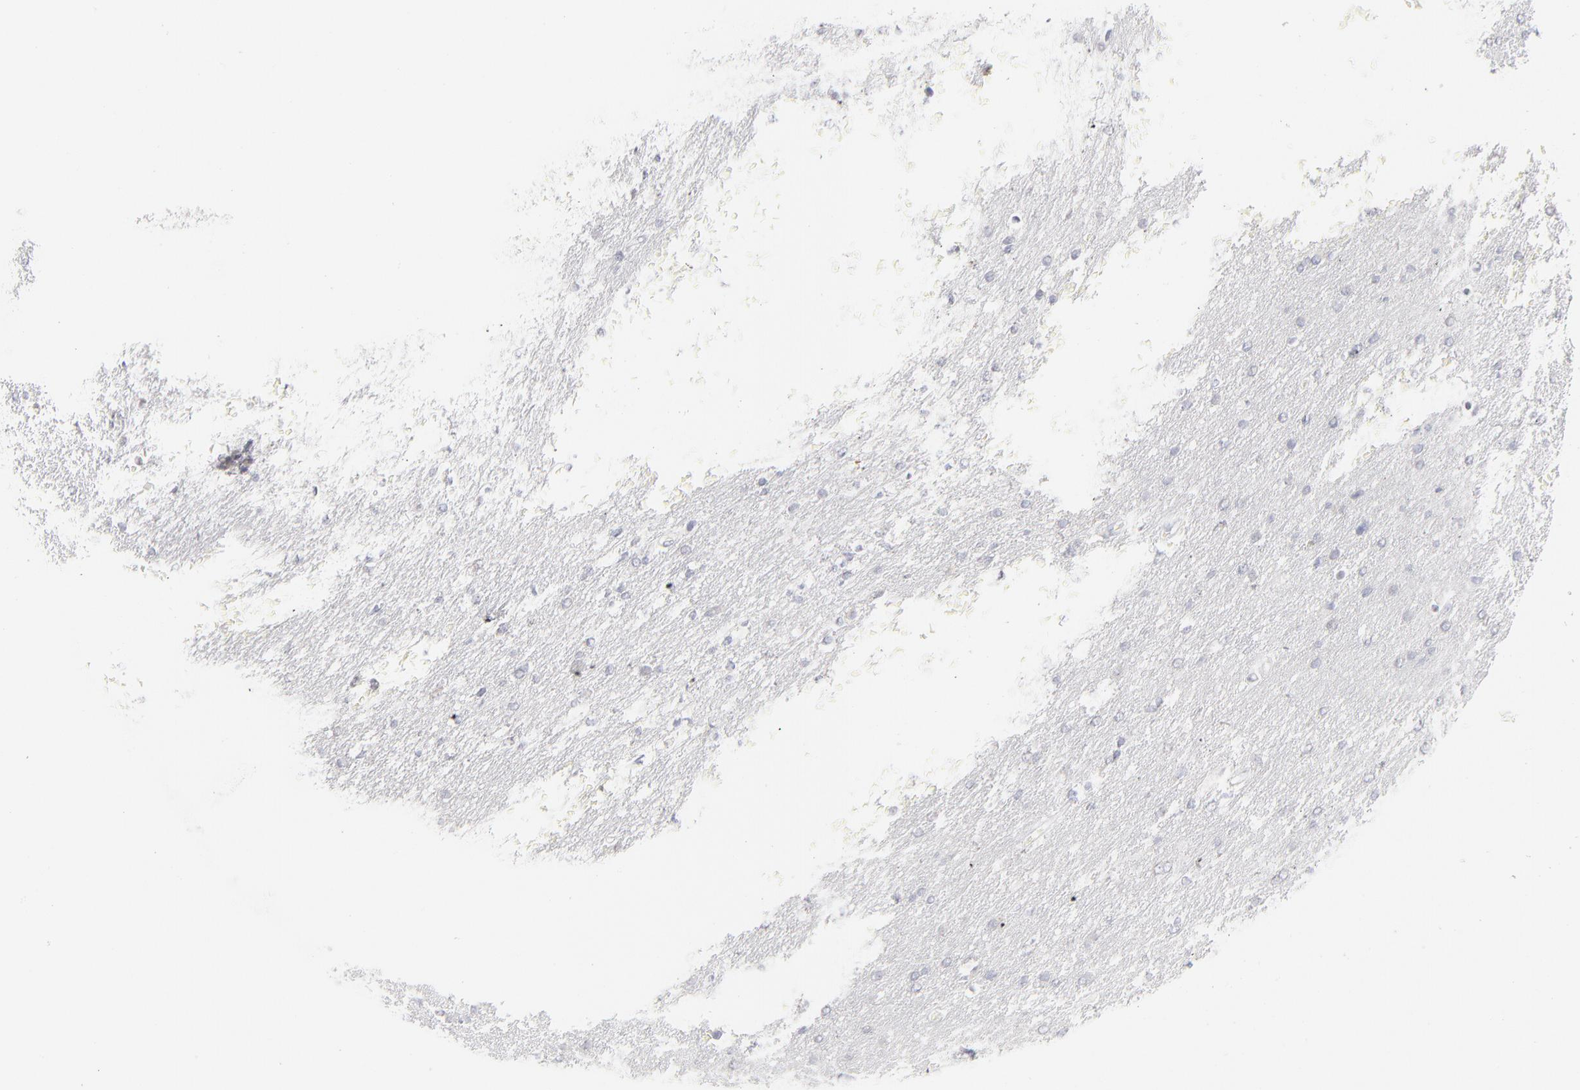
{"staining": {"intensity": "negative", "quantity": "none", "location": "none"}, "tissue": "glioma", "cell_type": "Tumor cells", "image_type": "cancer", "snomed": [{"axis": "morphology", "description": "Glioma, malignant, Low grade"}, {"axis": "topography", "description": "Brain"}], "caption": "Image shows no significant protein positivity in tumor cells of glioma.", "gene": "RBM3", "patient": {"sex": "female", "age": 32}}